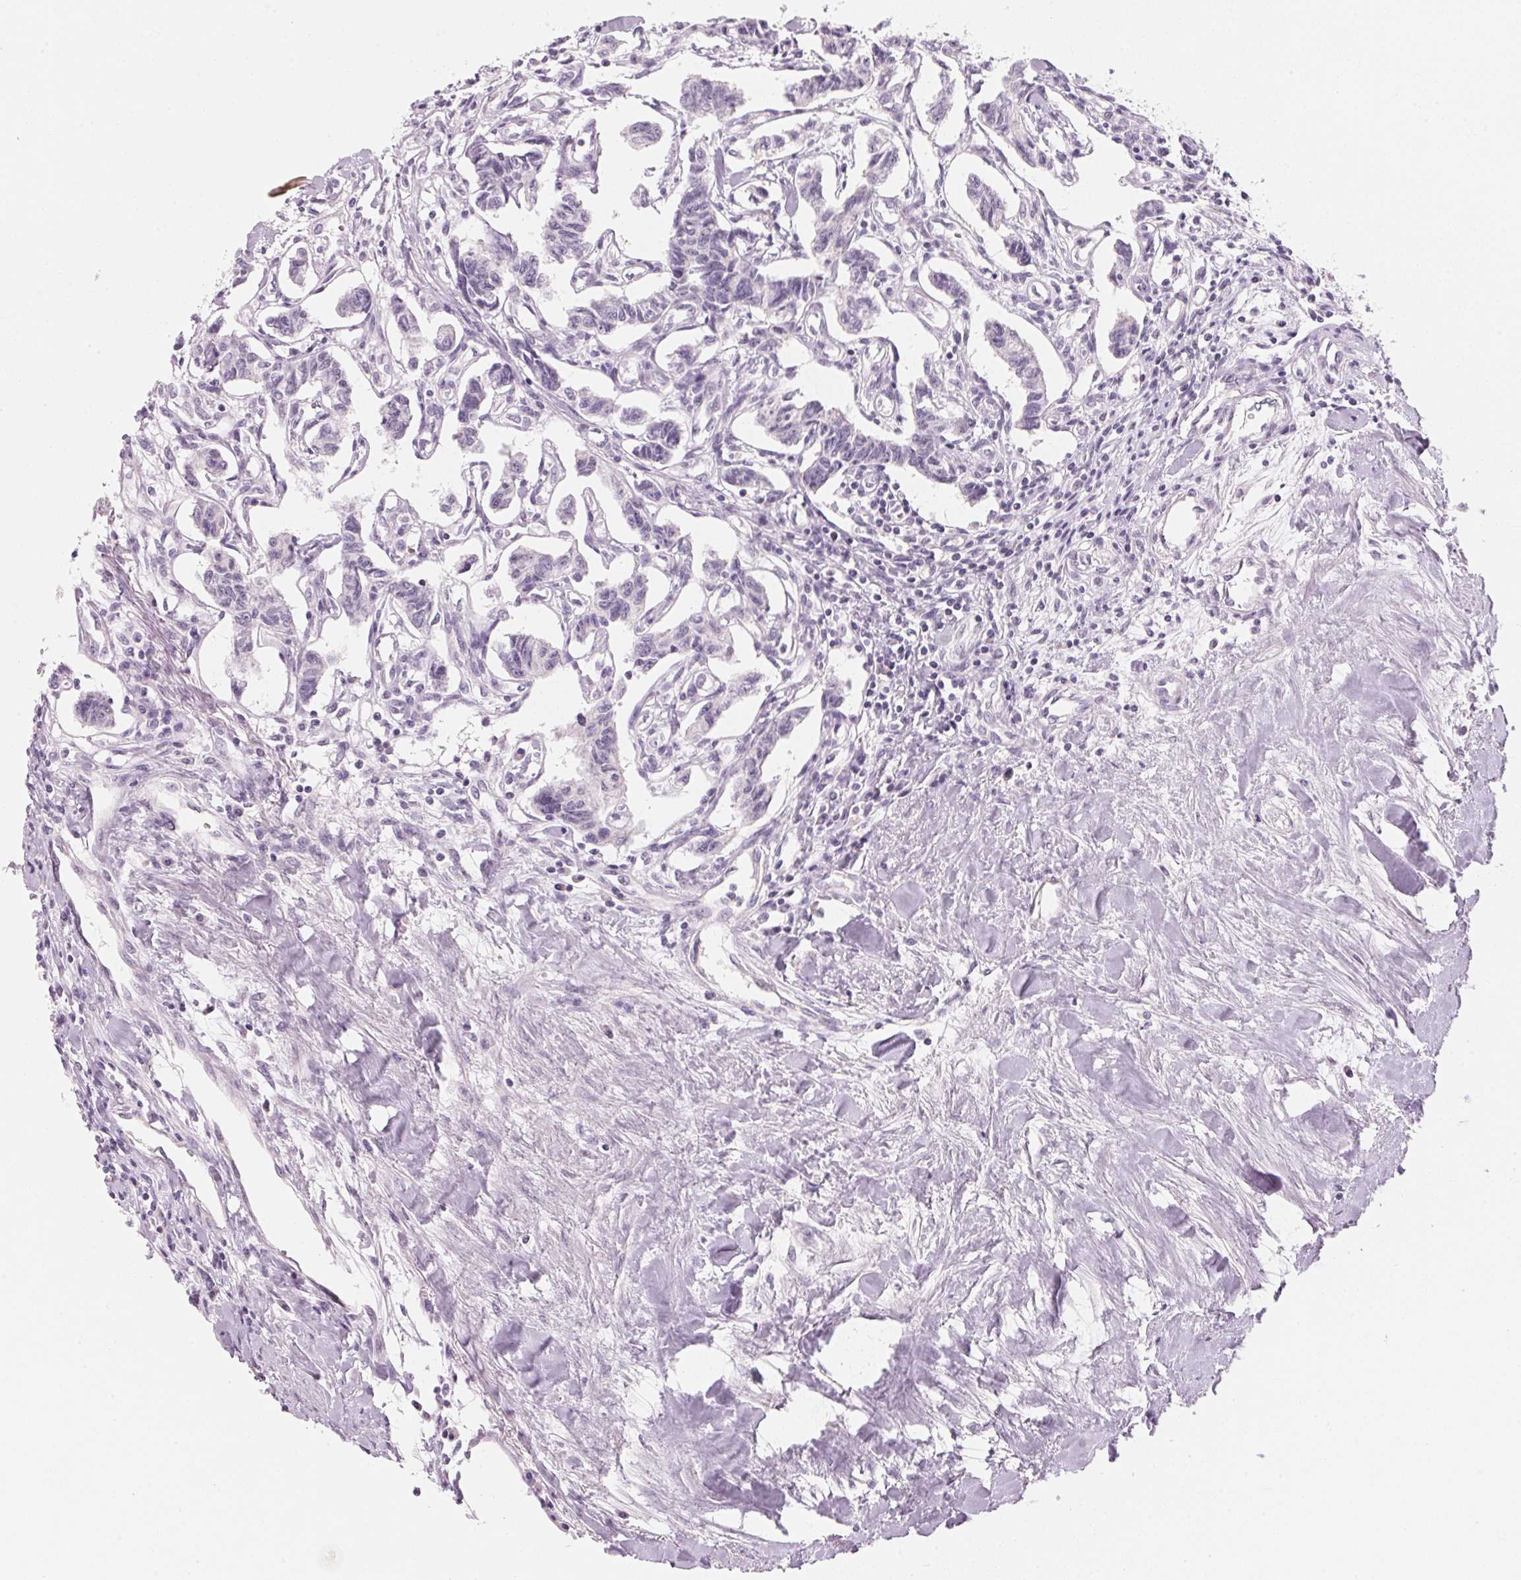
{"staining": {"intensity": "negative", "quantity": "none", "location": "none"}, "tissue": "carcinoid", "cell_type": "Tumor cells", "image_type": "cancer", "snomed": [{"axis": "morphology", "description": "Carcinoid, malignant, NOS"}, {"axis": "topography", "description": "Kidney"}], "caption": "DAB (3,3'-diaminobenzidine) immunohistochemical staining of human carcinoid (malignant) reveals no significant positivity in tumor cells.", "gene": "CYP11B1", "patient": {"sex": "female", "age": 41}}